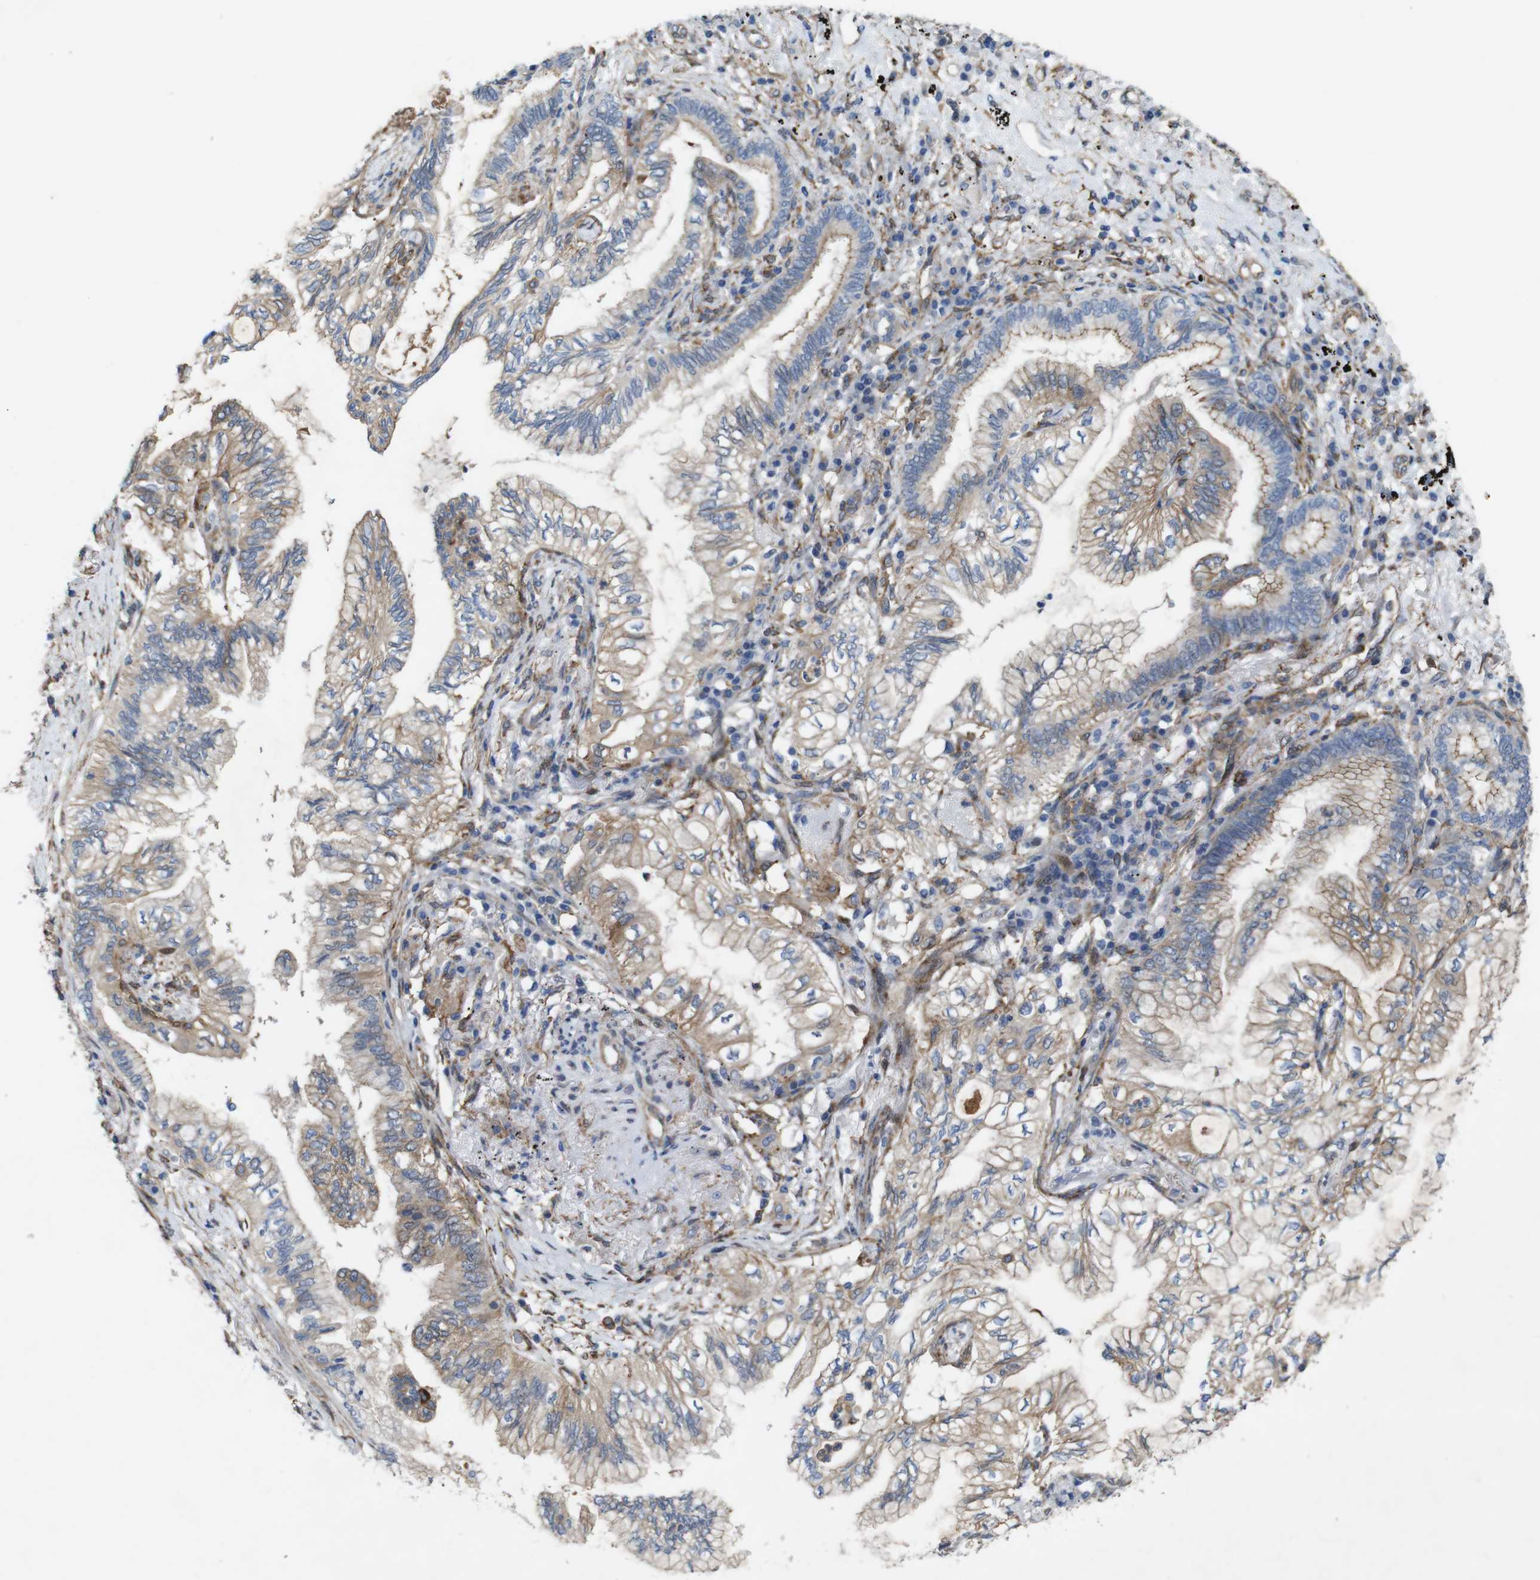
{"staining": {"intensity": "moderate", "quantity": "<25%", "location": "cytoplasmic/membranous"}, "tissue": "lung cancer", "cell_type": "Tumor cells", "image_type": "cancer", "snomed": [{"axis": "morphology", "description": "Normal tissue, NOS"}, {"axis": "morphology", "description": "Adenocarcinoma, NOS"}, {"axis": "topography", "description": "Bronchus"}, {"axis": "topography", "description": "Lung"}], "caption": "Human lung adenocarcinoma stained with a brown dye shows moderate cytoplasmic/membranous positive expression in approximately <25% of tumor cells.", "gene": "PTGER4", "patient": {"sex": "female", "age": 70}}